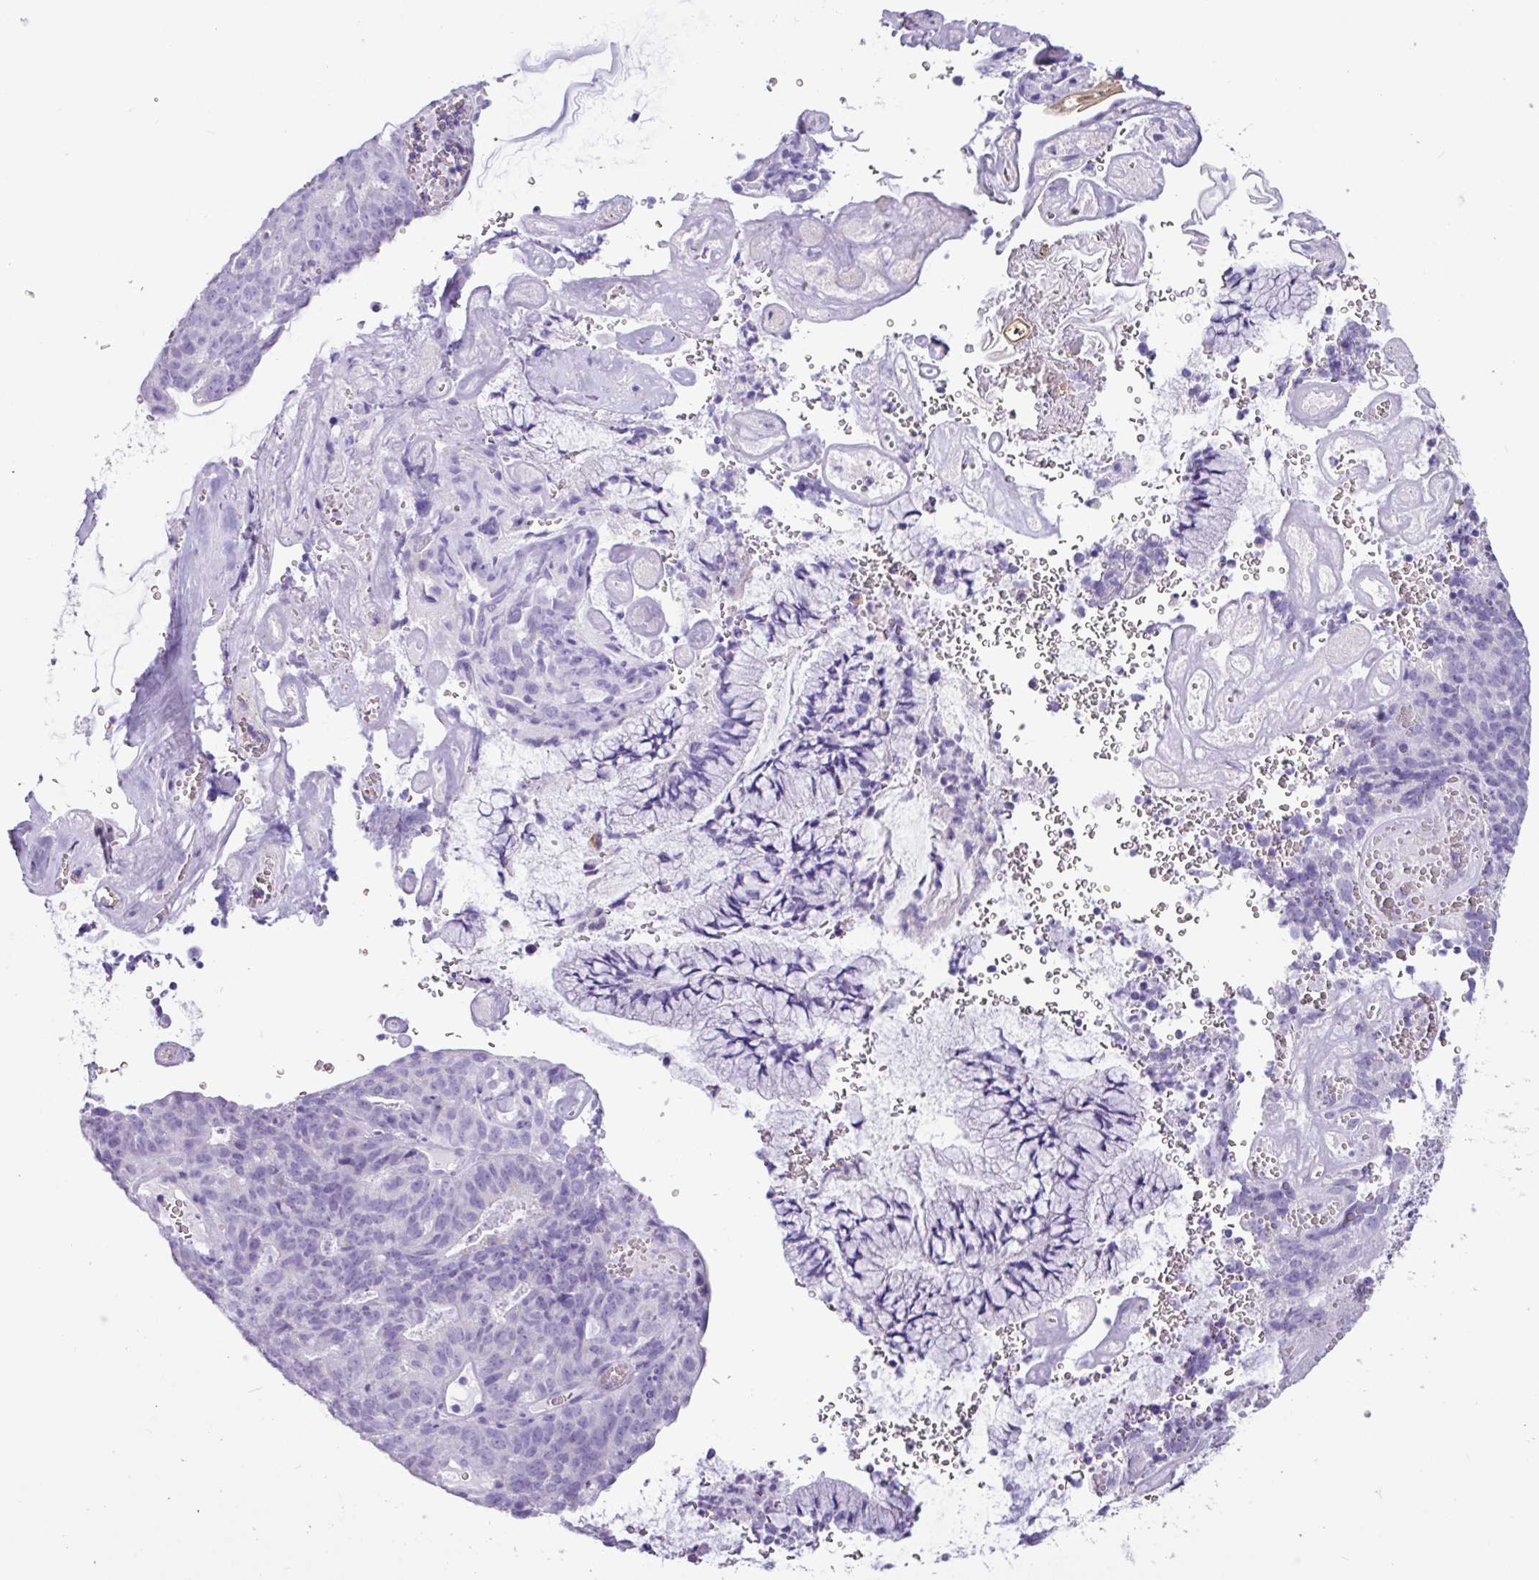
{"staining": {"intensity": "negative", "quantity": "none", "location": "none"}, "tissue": "cervical cancer", "cell_type": "Tumor cells", "image_type": "cancer", "snomed": [{"axis": "morphology", "description": "Adenocarcinoma, NOS"}, {"axis": "topography", "description": "Cervix"}], "caption": "Tumor cells are negative for protein expression in human adenocarcinoma (cervical). The staining was performed using DAB to visualize the protein expression in brown, while the nuclei were stained in blue with hematoxylin (Magnification: 20x).", "gene": "NCCRP1", "patient": {"sex": "female", "age": 38}}